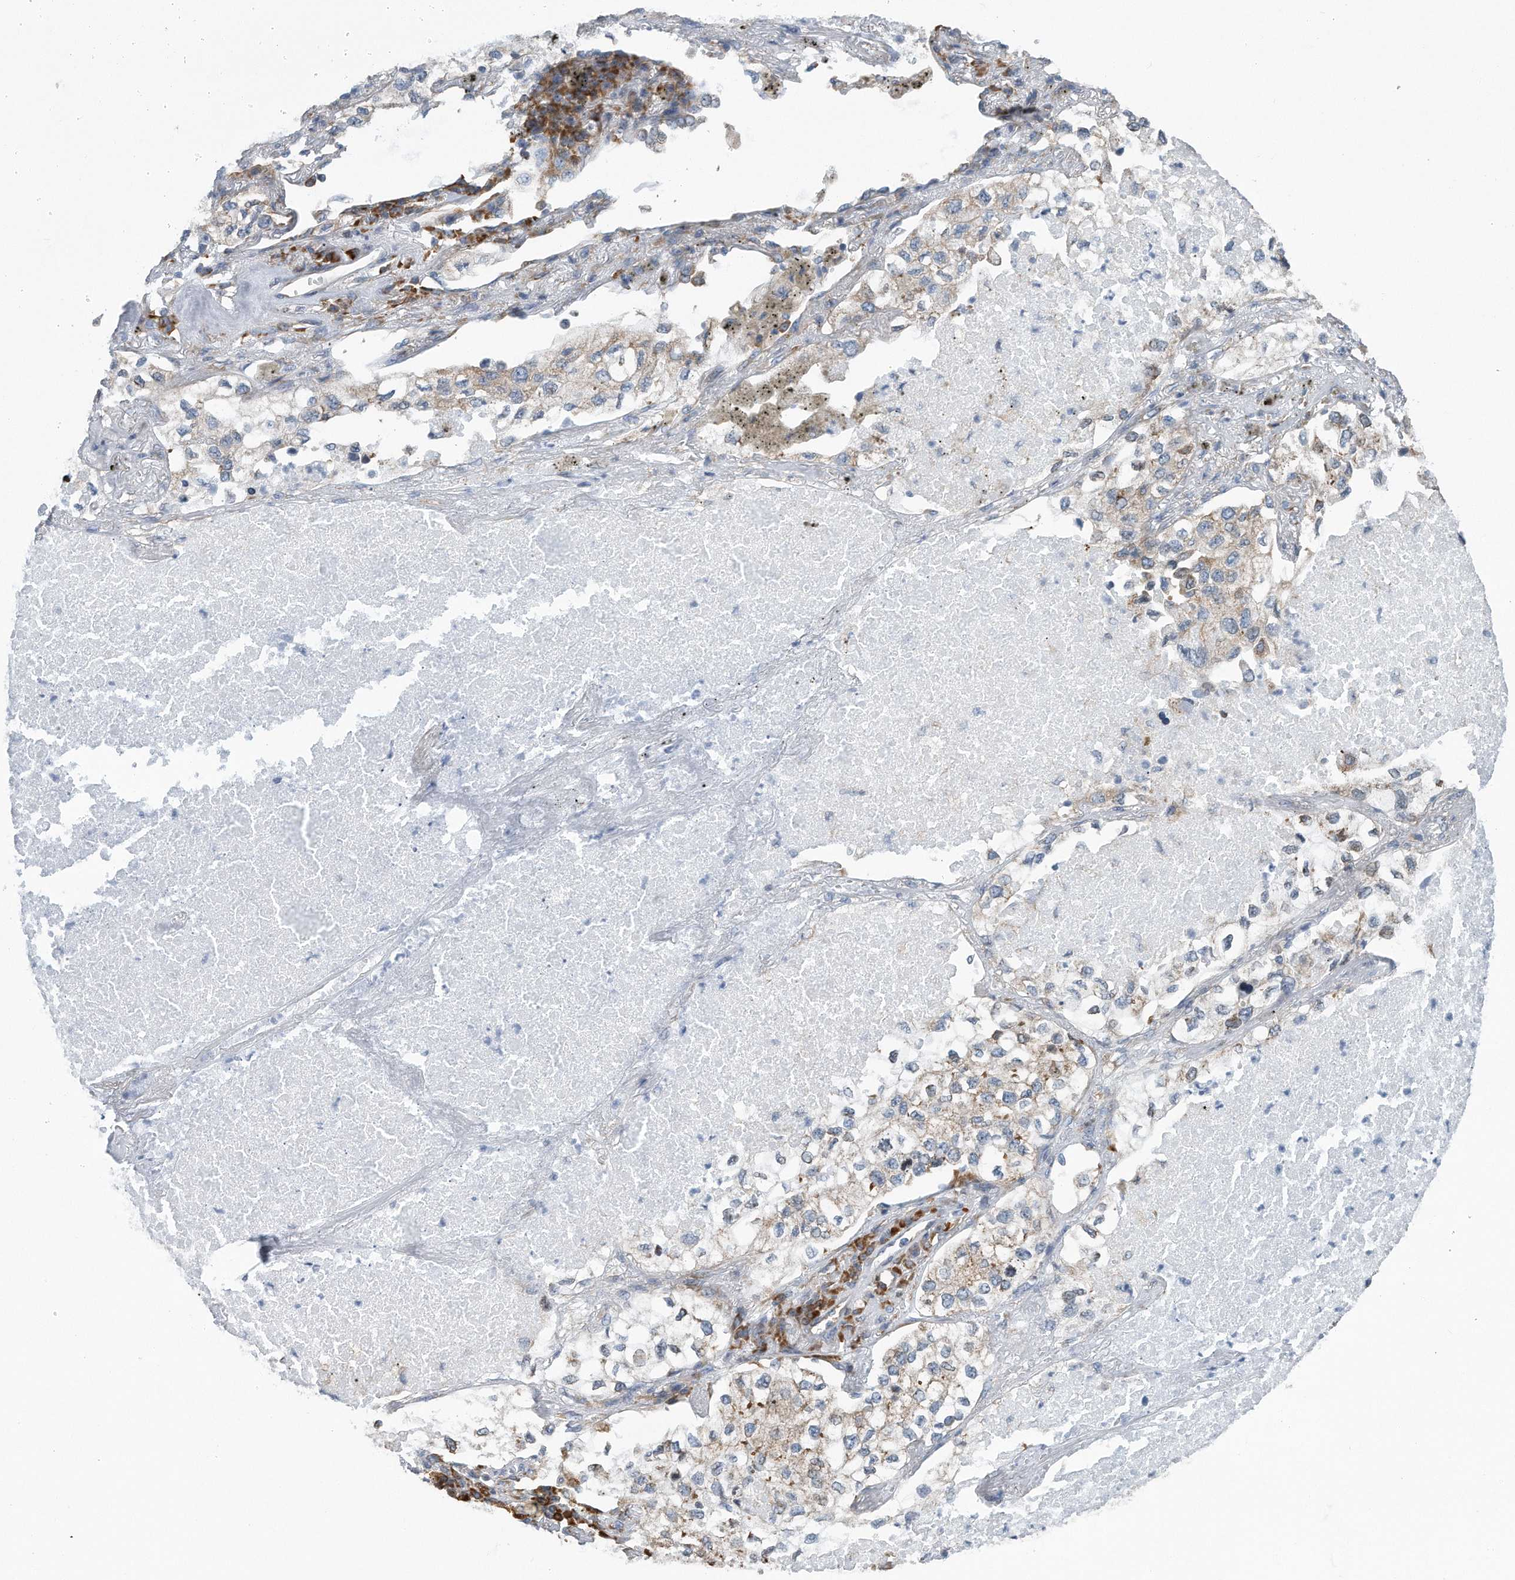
{"staining": {"intensity": "weak", "quantity": ">75%", "location": "cytoplasmic/membranous"}, "tissue": "lung cancer", "cell_type": "Tumor cells", "image_type": "cancer", "snomed": [{"axis": "morphology", "description": "Adenocarcinoma, NOS"}, {"axis": "topography", "description": "Lung"}], "caption": "Approximately >75% of tumor cells in human lung cancer (adenocarcinoma) display weak cytoplasmic/membranous protein positivity as visualized by brown immunohistochemical staining.", "gene": "RPL26L1", "patient": {"sex": "male", "age": 63}}